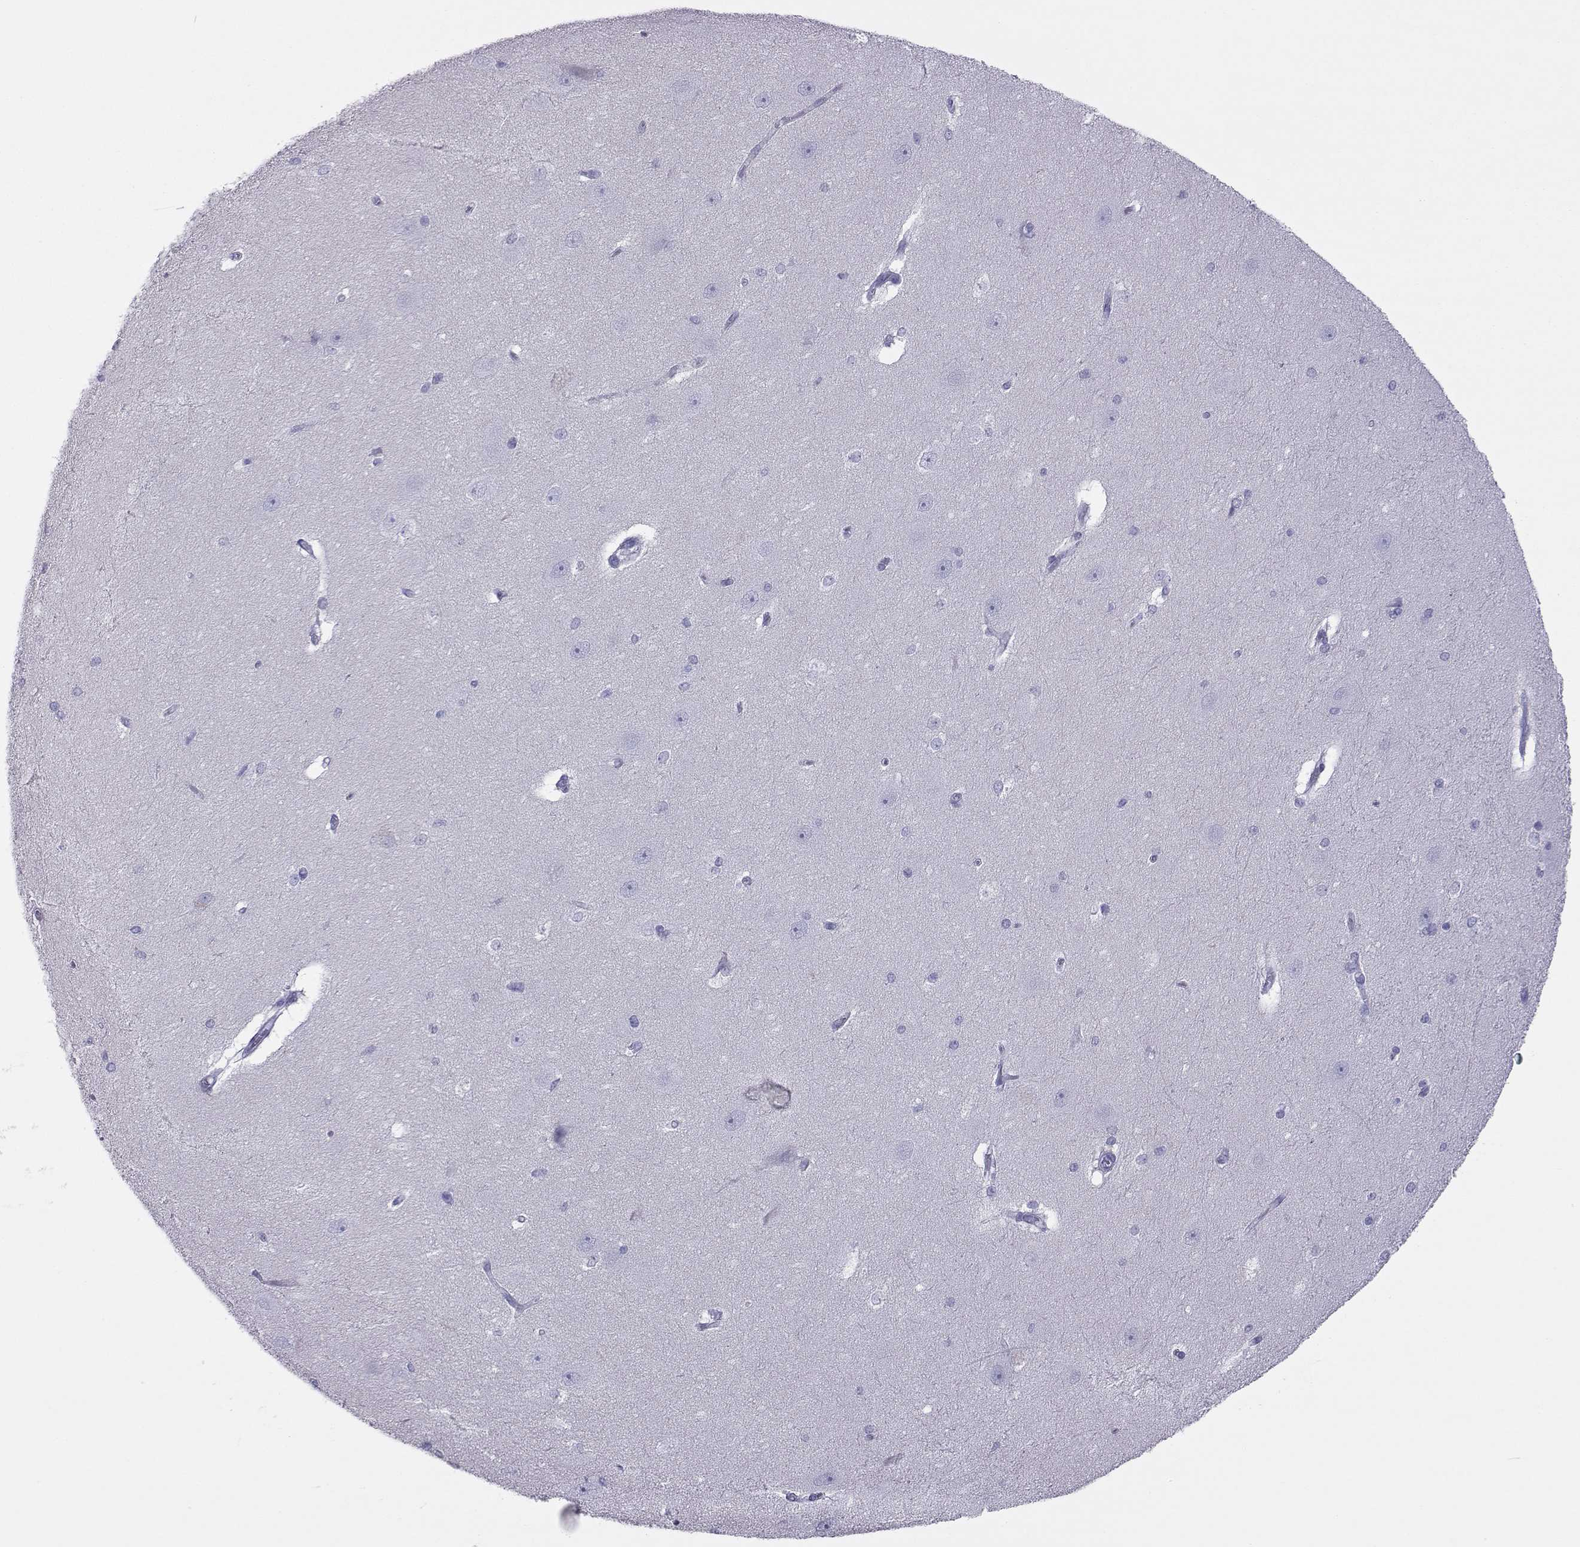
{"staining": {"intensity": "negative", "quantity": "none", "location": "none"}, "tissue": "hippocampus", "cell_type": "Glial cells", "image_type": "normal", "snomed": [{"axis": "morphology", "description": "Normal tissue, NOS"}, {"axis": "topography", "description": "Cerebral cortex"}, {"axis": "topography", "description": "Hippocampus"}], "caption": "IHC of benign hippocampus exhibits no expression in glial cells. The staining was performed using DAB to visualize the protein expression in brown, while the nuclei were stained in blue with hematoxylin (Magnification: 20x).", "gene": "TRPM7", "patient": {"sex": "female", "age": 19}}